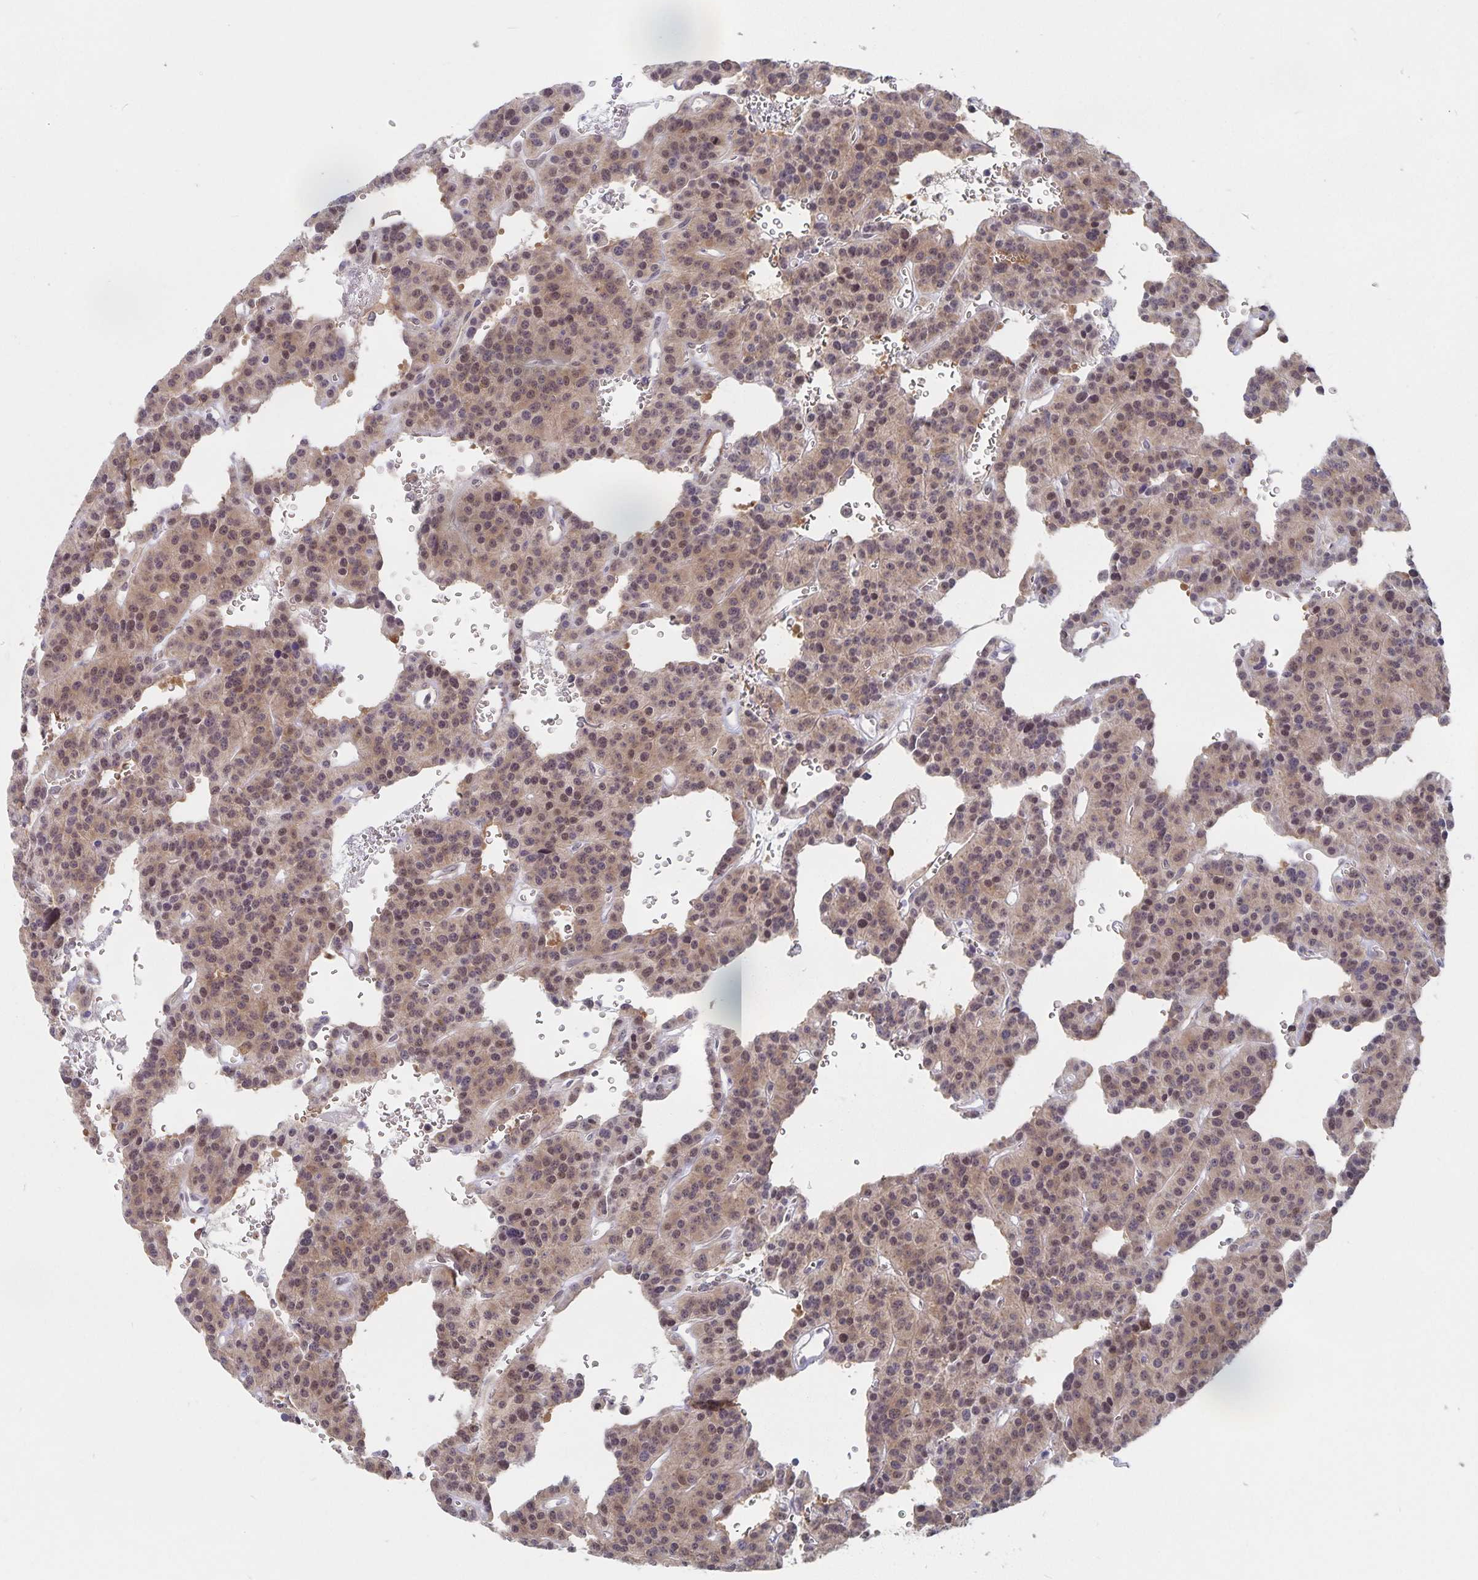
{"staining": {"intensity": "weak", "quantity": "25%-75%", "location": "nuclear"}, "tissue": "carcinoid", "cell_type": "Tumor cells", "image_type": "cancer", "snomed": [{"axis": "morphology", "description": "Carcinoid, malignant, NOS"}, {"axis": "topography", "description": "Lung"}], "caption": "This micrograph reveals immunohistochemistry staining of human carcinoid, with low weak nuclear expression in about 25%-75% of tumor cells.", "gene": "BAG6", "patient": {"sex": "female", "age": 71}}